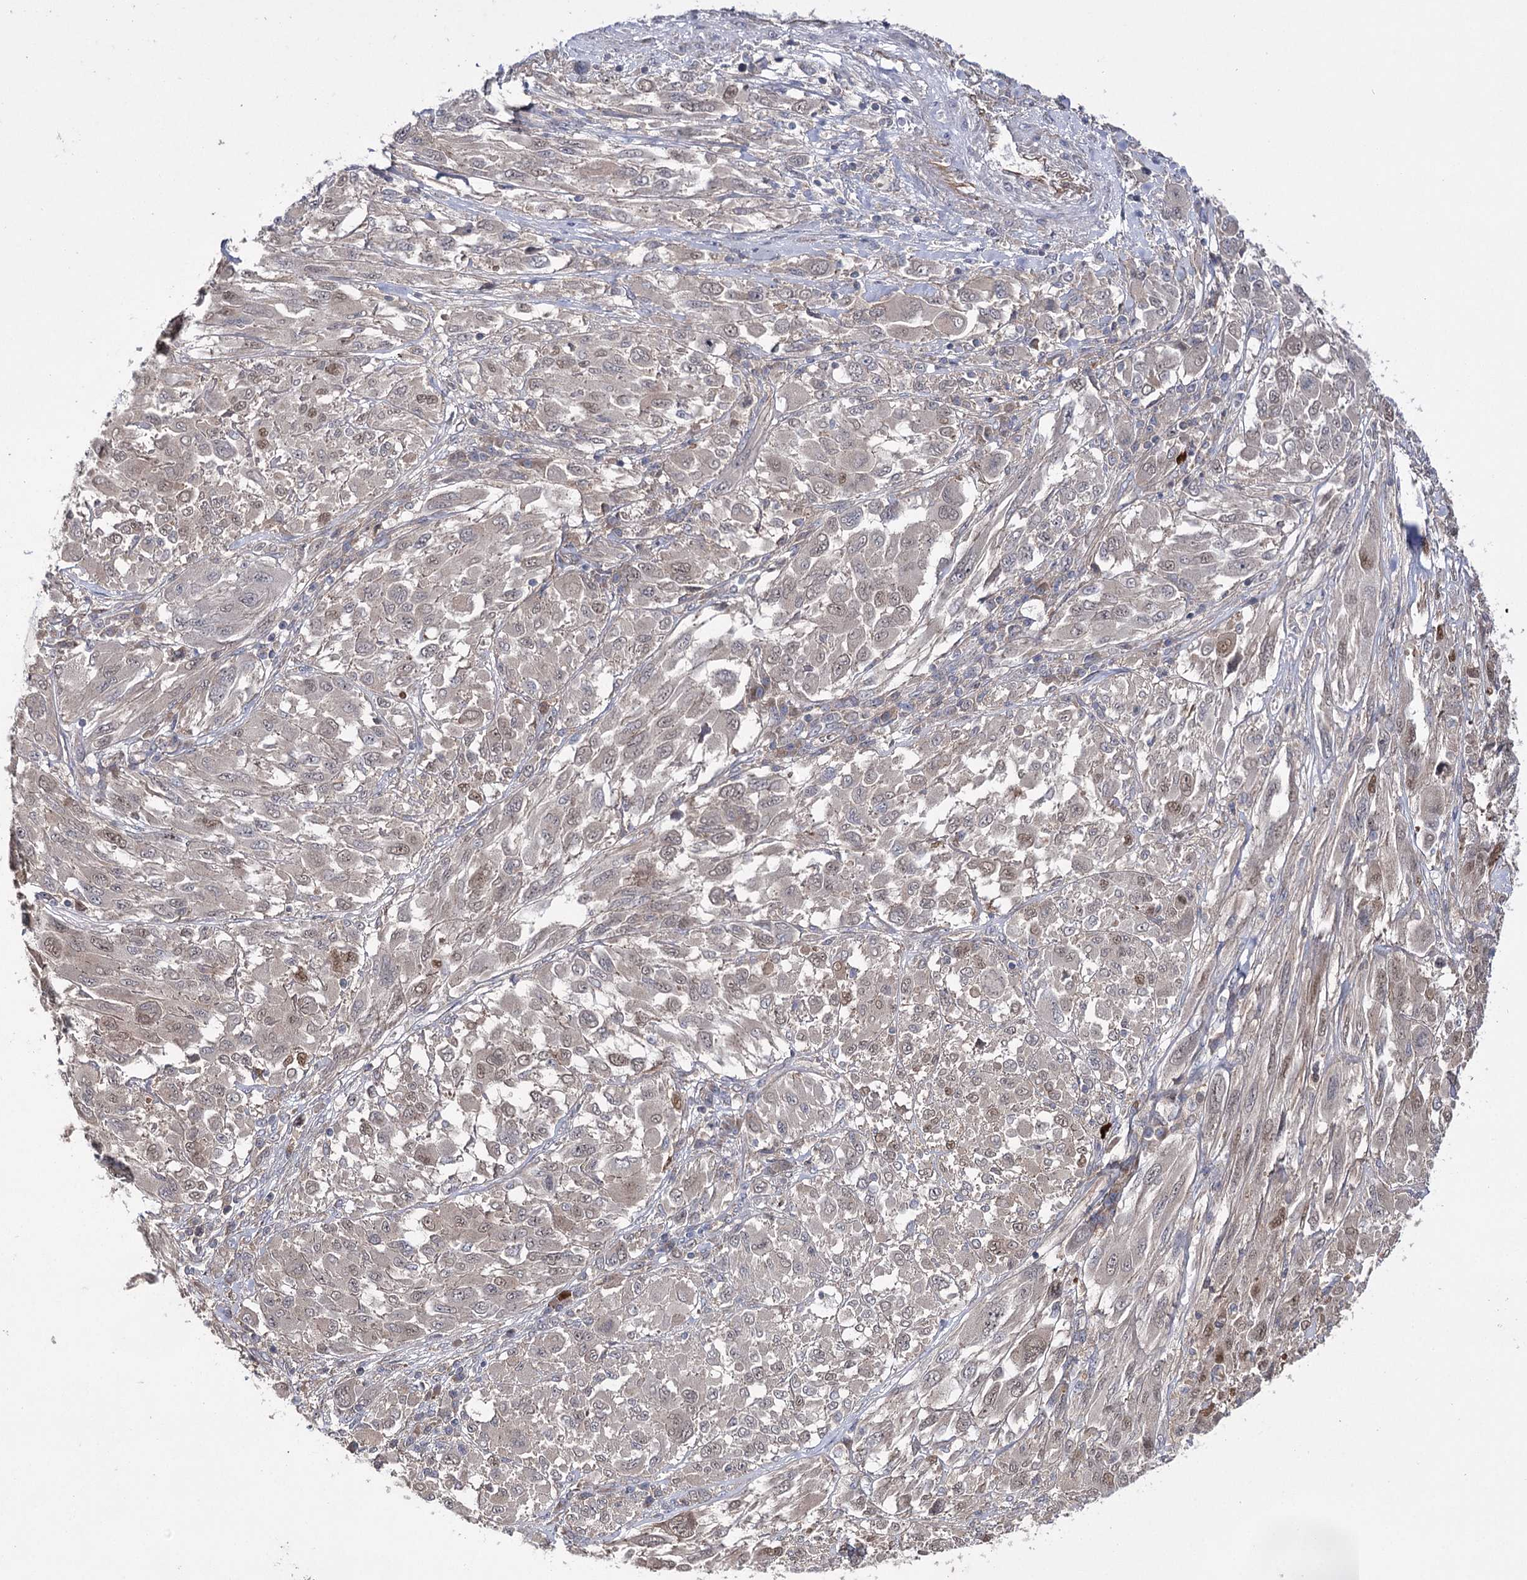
{"staining": {"intensity": "weak", "quantity": "25%-75%", "location": "cytoplasmic/membranous,nuclear"}, "tissue": "melanoma", "cell_type": "Tumor cells", "image_type": "cancer", "snomed": [{"axis": "morphology", "description": "Malignant melanoma, NOS"}, {"axis": "topography", "description": "Skin"}], "caption": "Protein expression analysis of melanoma demonstrates weak cytoplasmic/membranous and nuclear positivity in about 25%-75% of tumor cells.", "gene": "BCR", "patient": {"sex": "female", "age": 91}}